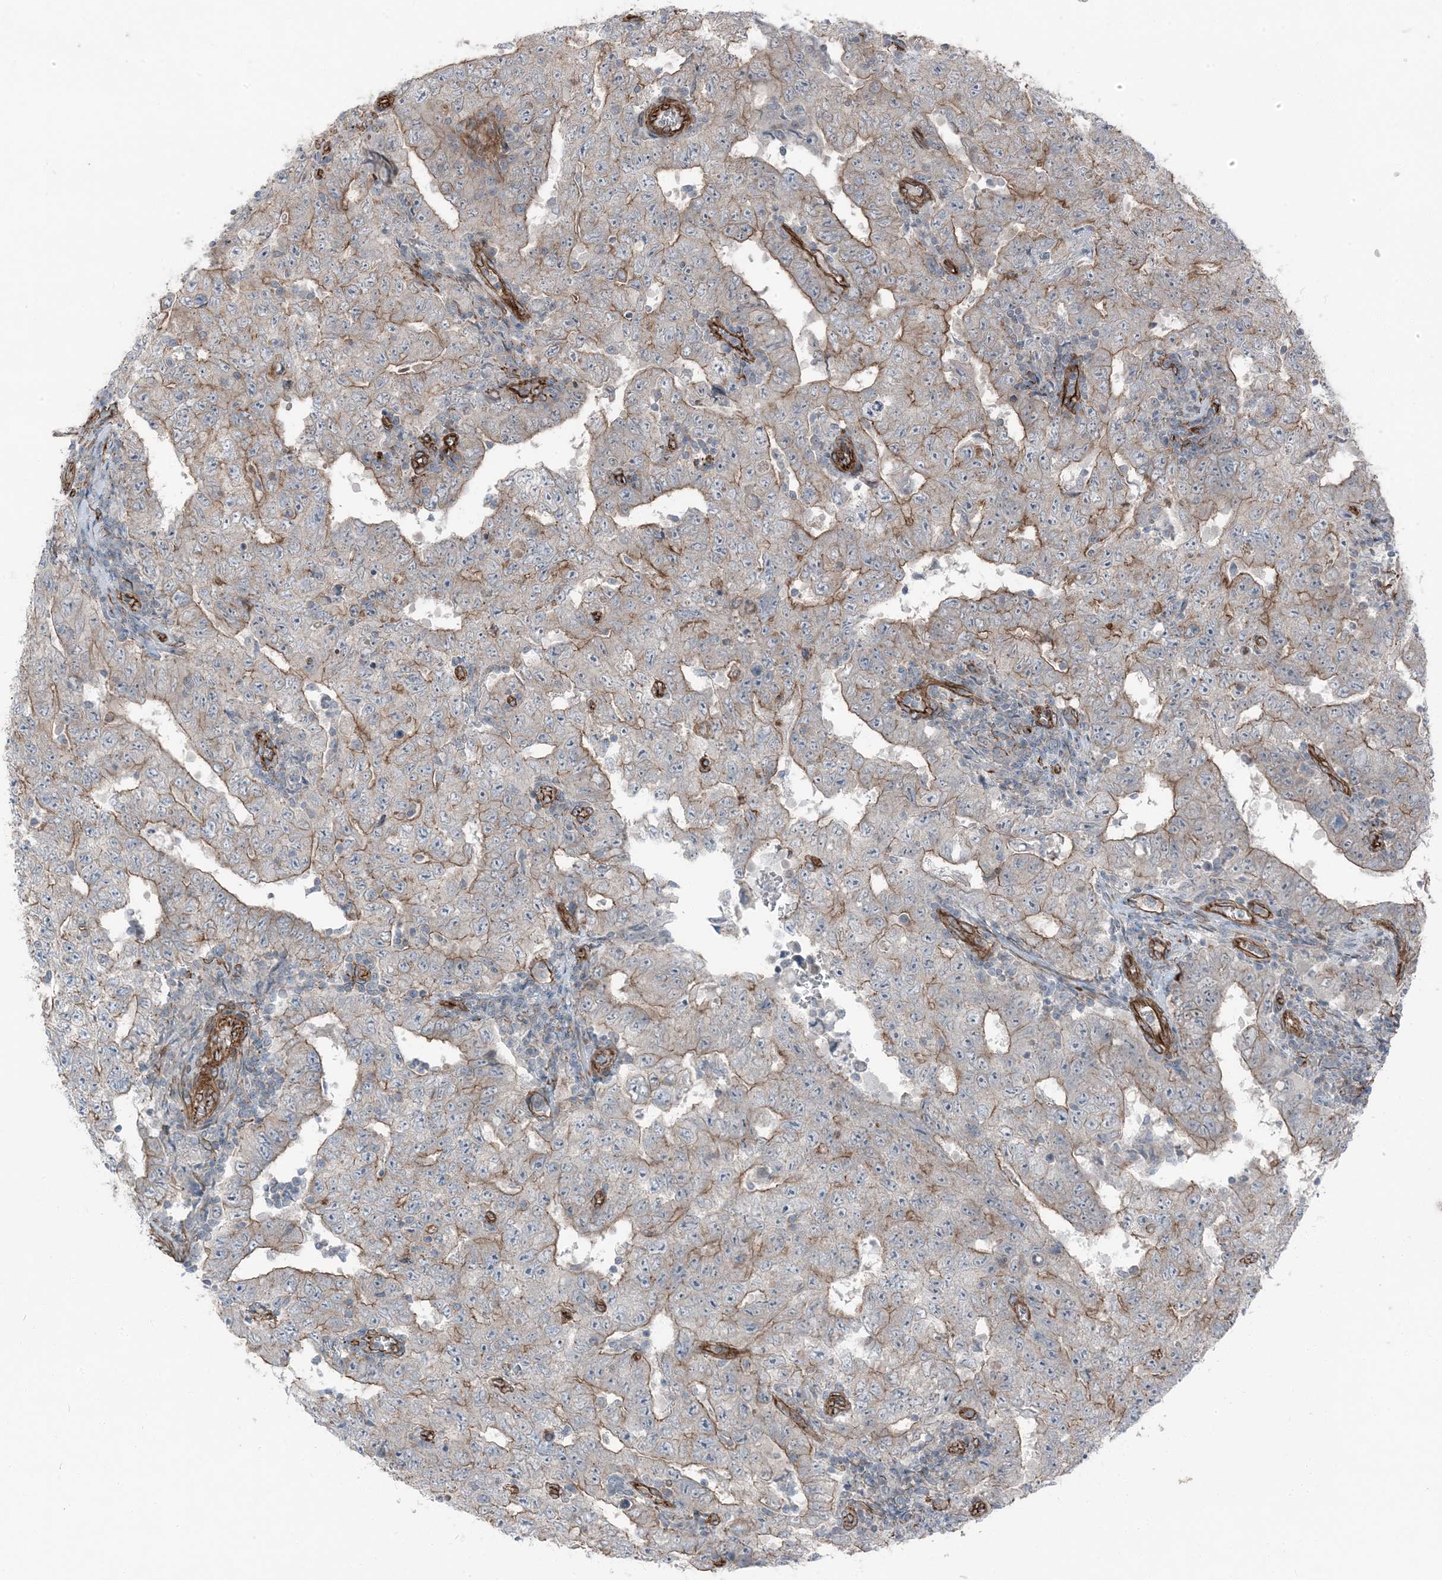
{"staining": {"intensity": "moderate", "quantity": "25%-75%", "location": "cytoplasmic/membranous"}, "tissue": "testis cancer", "cell_type": "Tumor cells", "image_type": "cancer", "snomed": [{"axis": "morphology", "description": "Carcinoma, Embryonal, NOS"}, {"axis": "topography", "description": "Testis"}], "caption": "The immunohistochemical stain labels moderate cytoplasmic/membranous positivity in tumor cells of testis cancer tissue.", "gene": "ZFP90", "patient": {"sex": "male", "age": 26}}